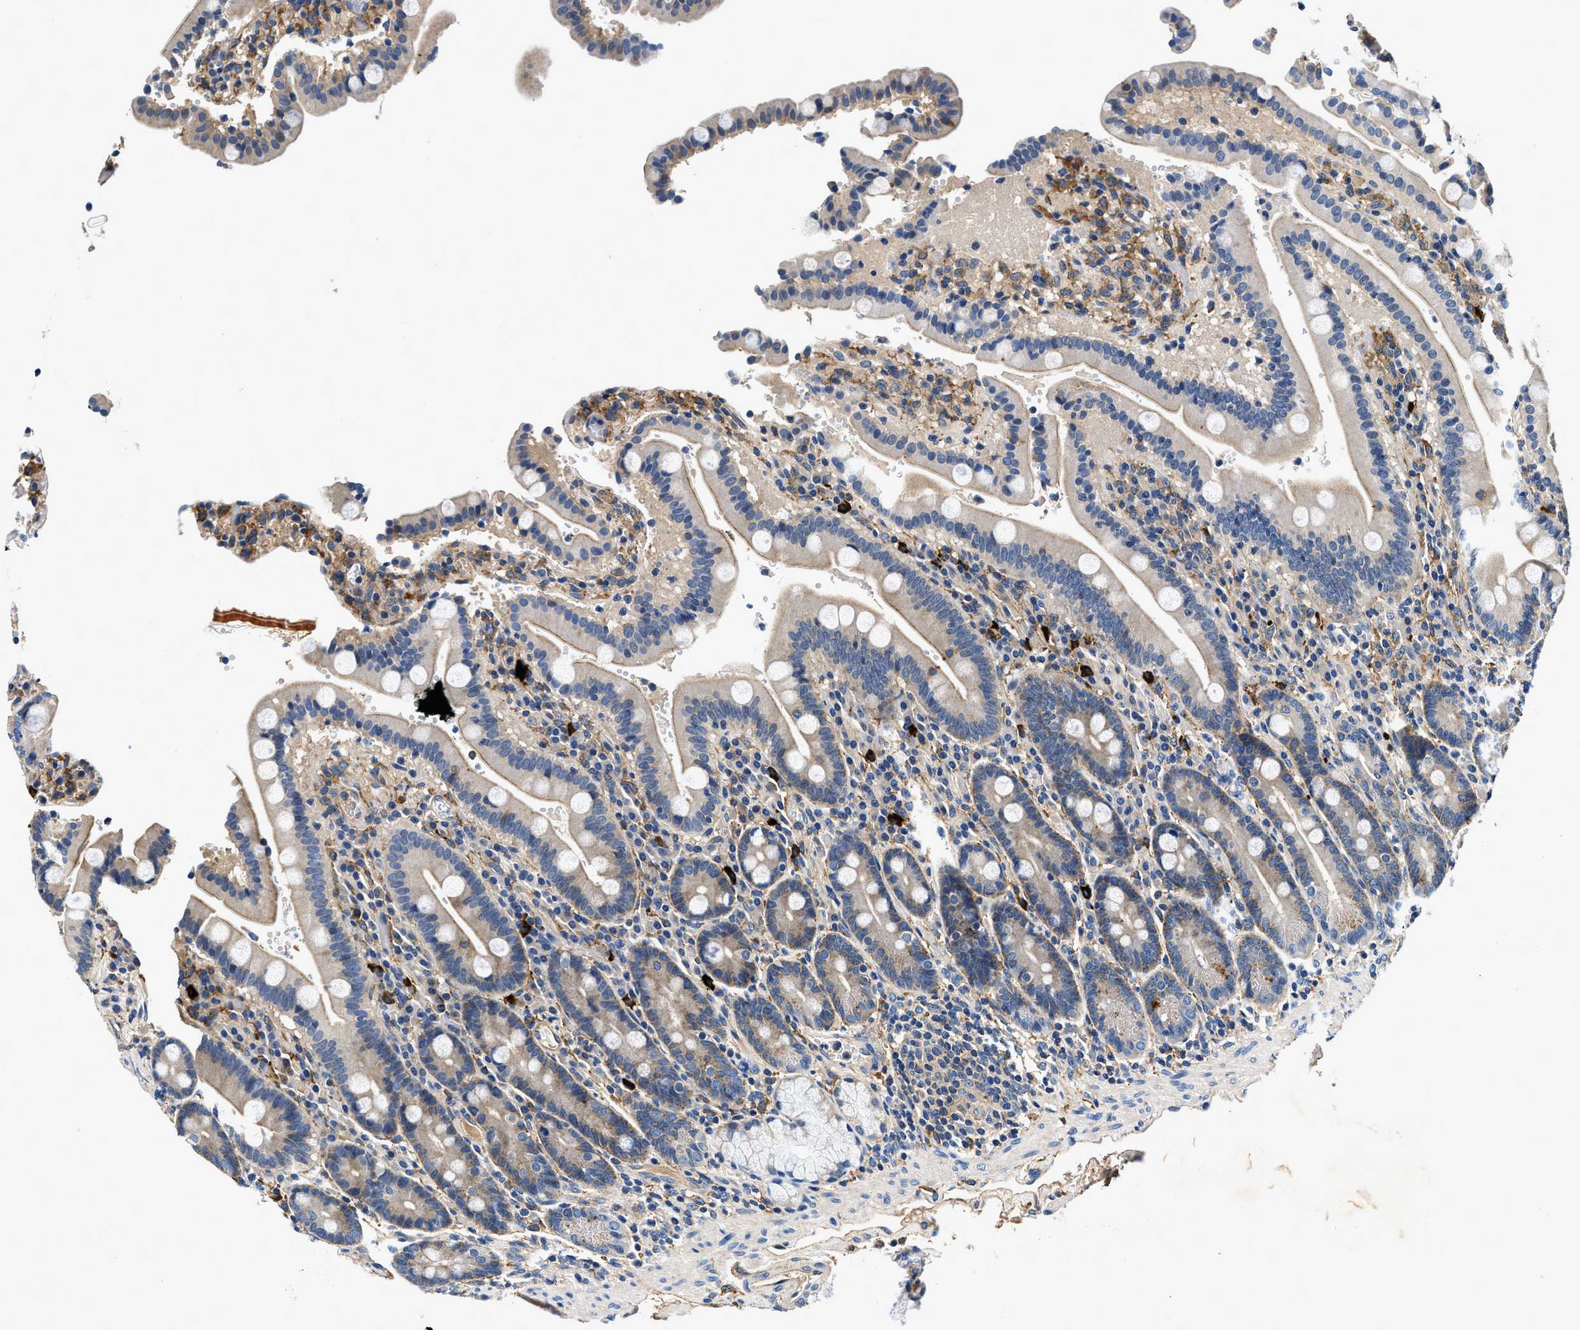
{"staining": {"intensity": "moderate", "quantity": "<25%", "location": "cytoplasmic/membranous"}, "tissue": "duodenum", "cell_type": "Glandular cells", "image_type": "normal", "snomed": [{"axis": "morphology", "description": "Normal tissue, NOS"}, {"axis": "topography", "description": "Small intestine, NOS"}], "caption": "A histopathology image showing moderate cytoplasmic/membranous staining in about <25% of glandular cells in normal duodenum, as visualized by brown immunohistochemical staining.", "gene": "ZFAND3", "patient": {"sex": "female", "age": 71}}